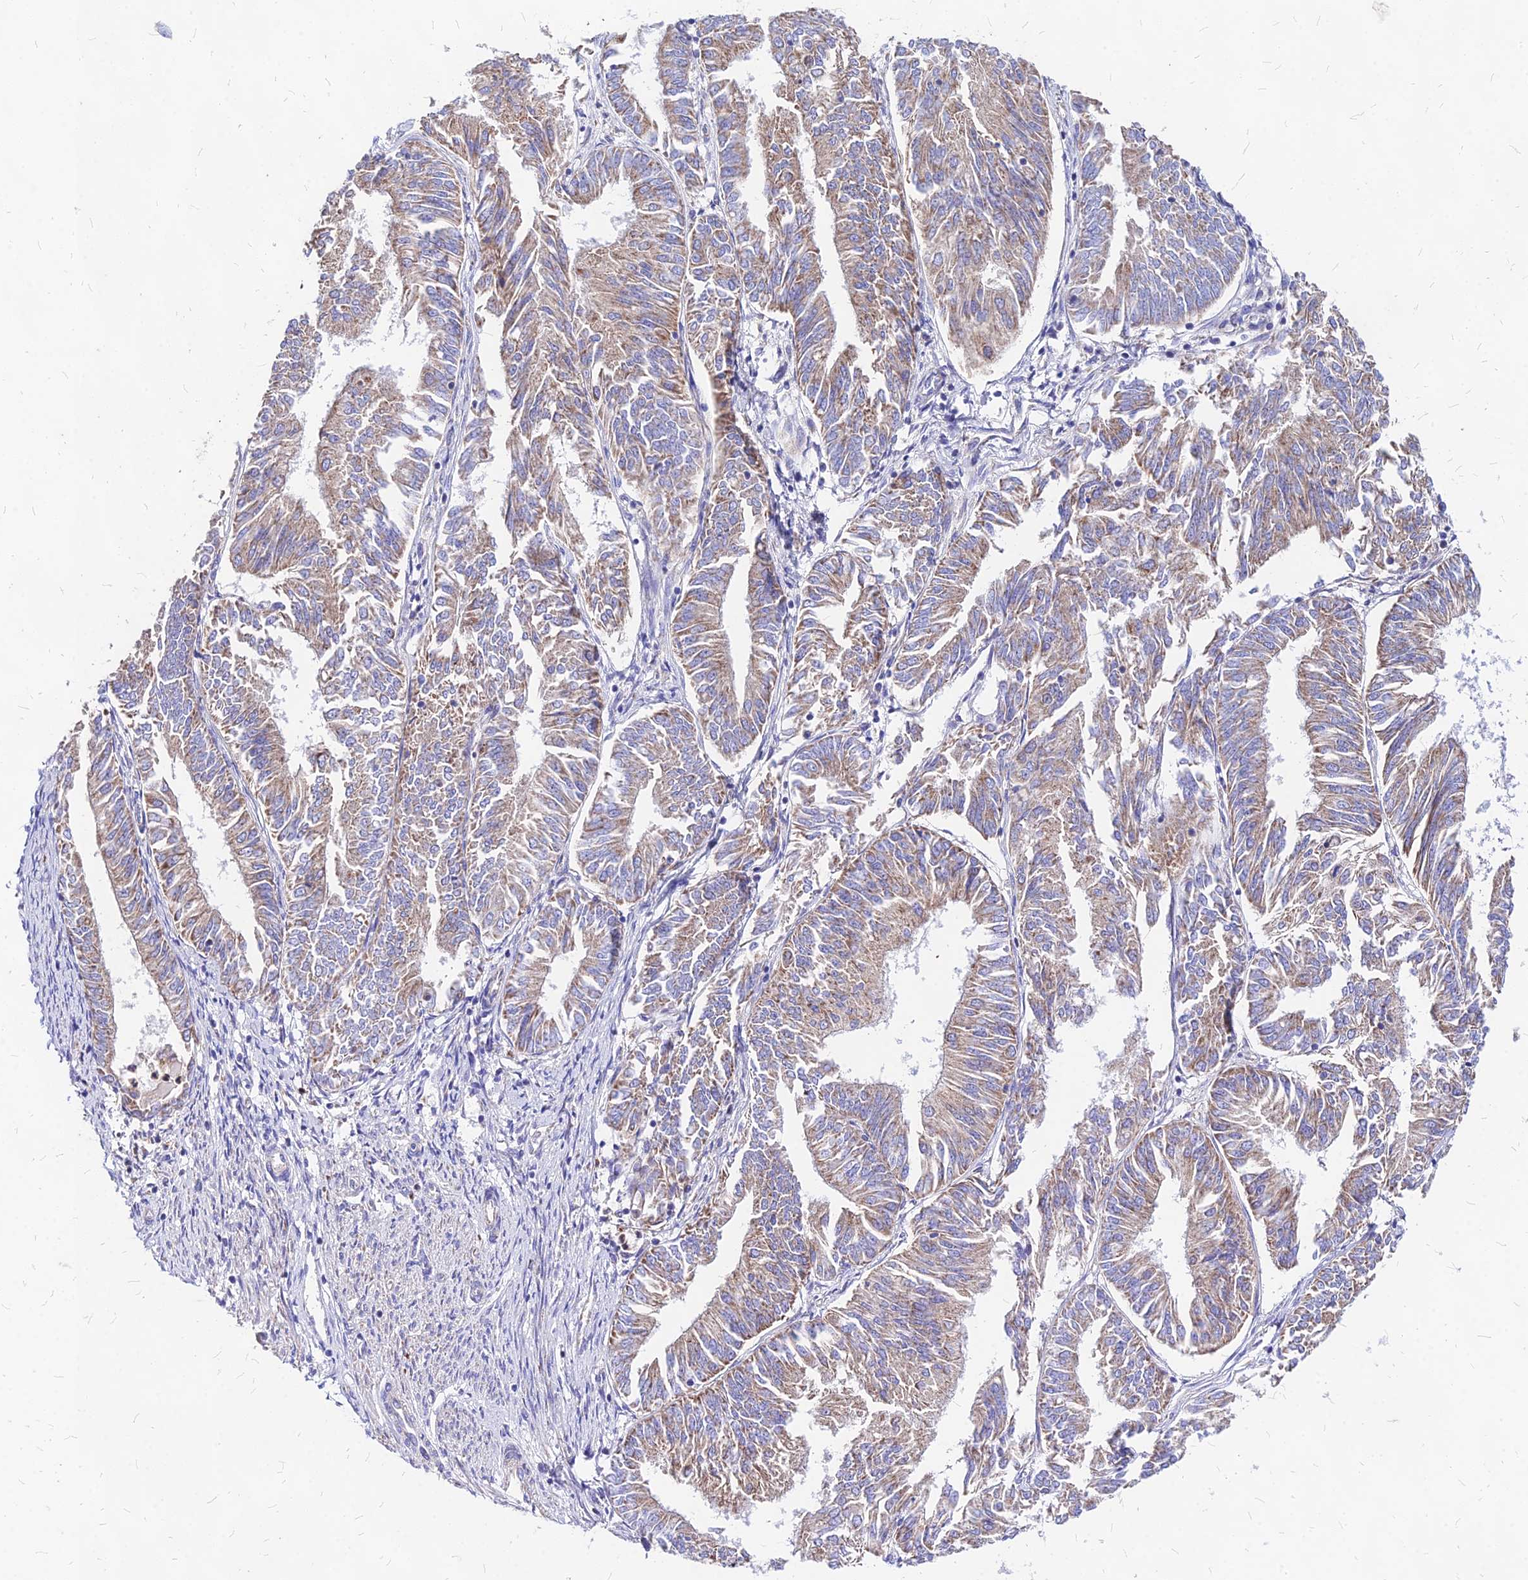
{"staining": {"intensity": "weak", "quantity": ">75%", "location": "cytoplasmic/membranous"}, "tissue": "endometrial cancer", "cell_type": "Tumor cells", "image_type": "cancer", "snomed": [{"axis": "morphology", "description": "Adenocarcinoma, NOS"}, {"axis": "topography", "description": "Endometrium"}], "caption": "Immunohistochemistry photomicrograph of endometrial cancer stained for a protein (brown), which exhibits low levels of weak cytoplasmic/membranous staining in about >75% of tumor cells.", "gene": "MRPL3", "patient": {"sex": "female", "age": 58}}